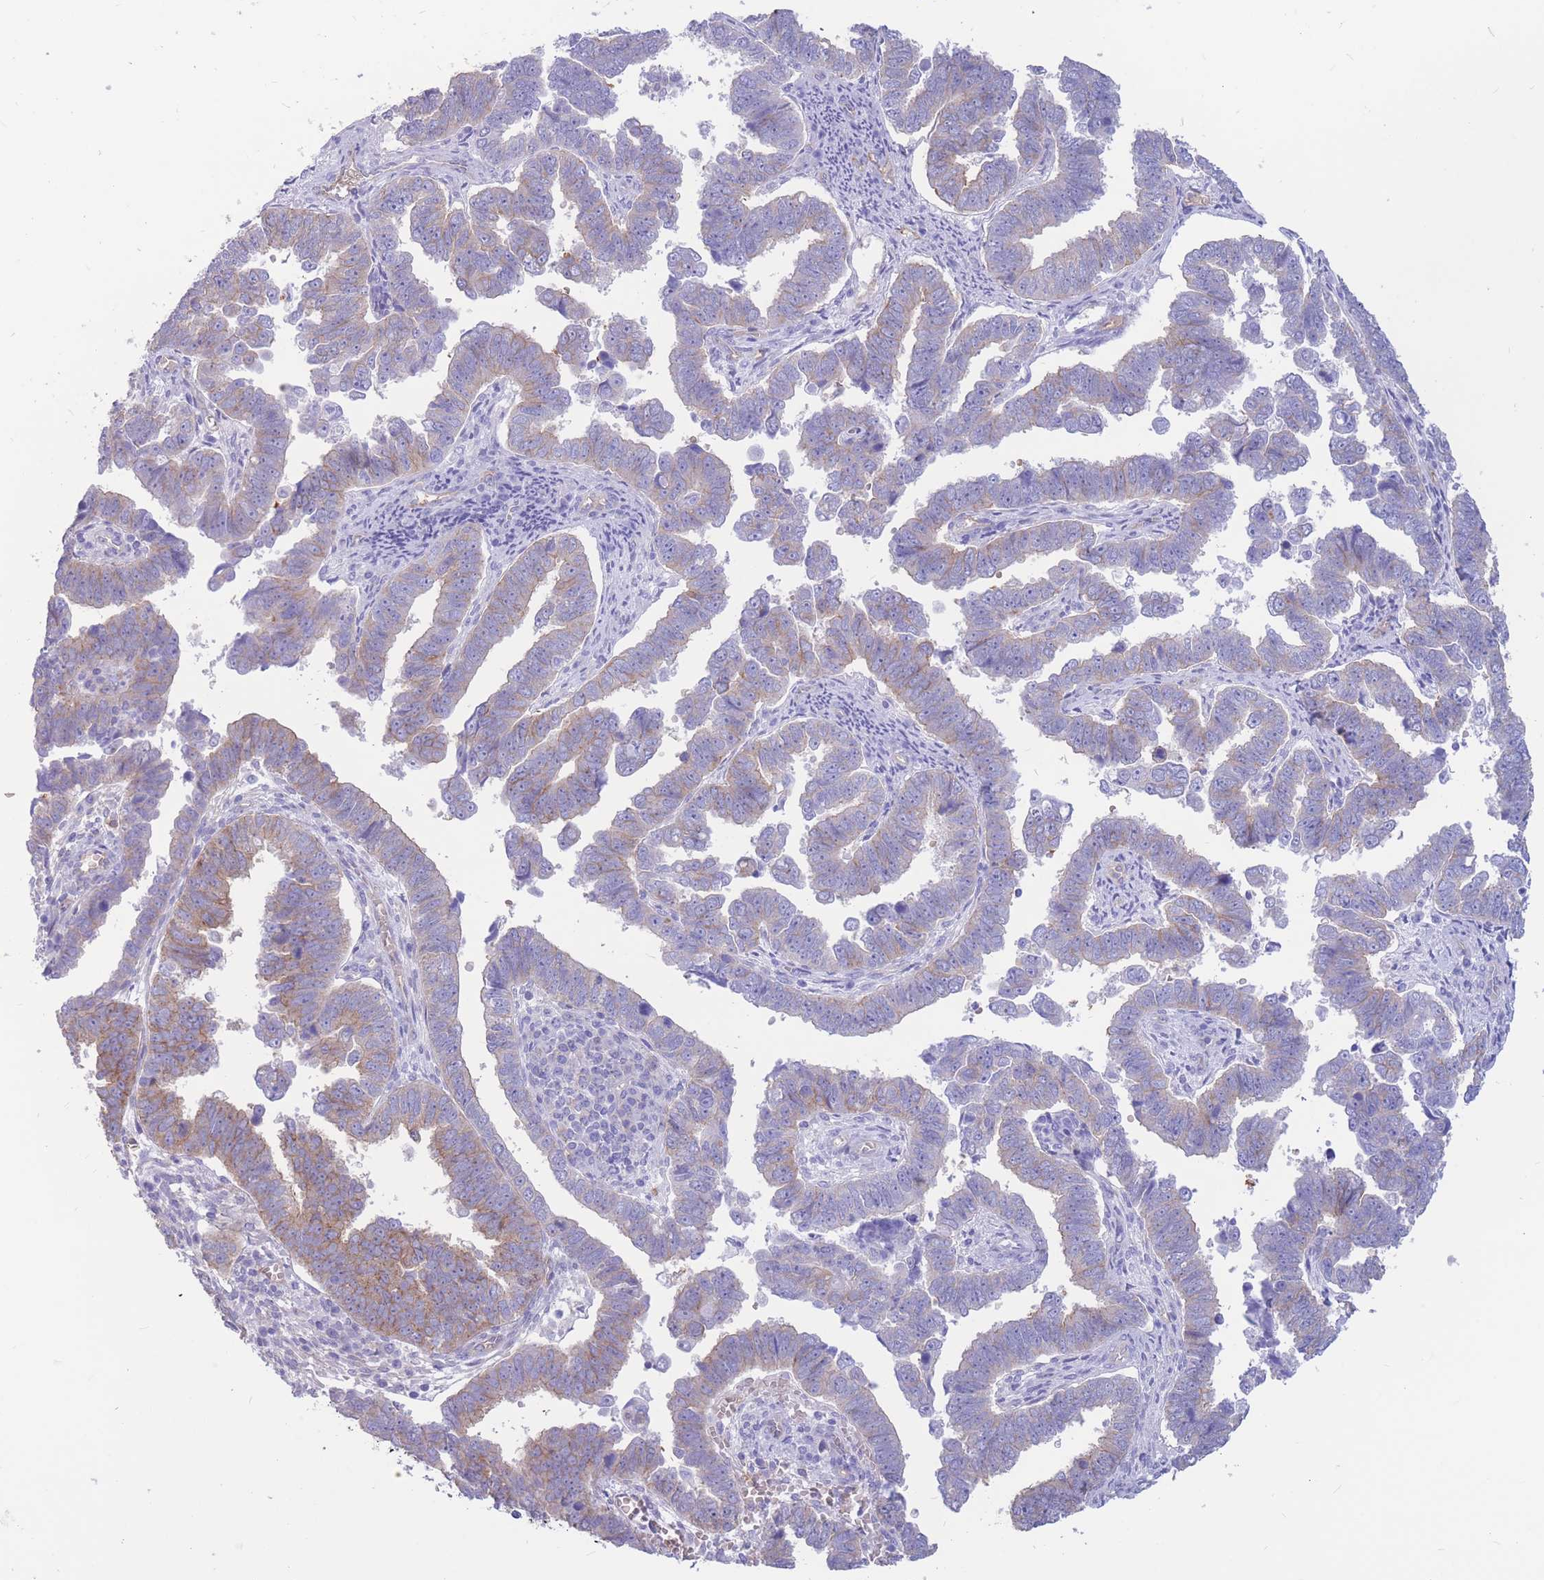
{"staining": {"intensity": "moderate", "quantity": "<25%", "location": "cytoplasmic/membranous"}, "tissue": "endometrial cancer", "cell_type": "Tumor cells", "image_type": "cancer", "snomed": [{"axis": "morphology", "description": "Adenocarcinoma, NOS"}, {"axis": "topography", "description": "Endometrium"}], "caption": "High-power microscopy captured an IHC photomicrograph of endometrial cancer (adenocarcinoma), revealing moderate cytoplasmic/membranous staining in about <25% of tumor cells. (DAB IHC with brightfield microscopy, high magnification).", "gene": "ADD2", "patient": {"sex": "female", "age": 75}}